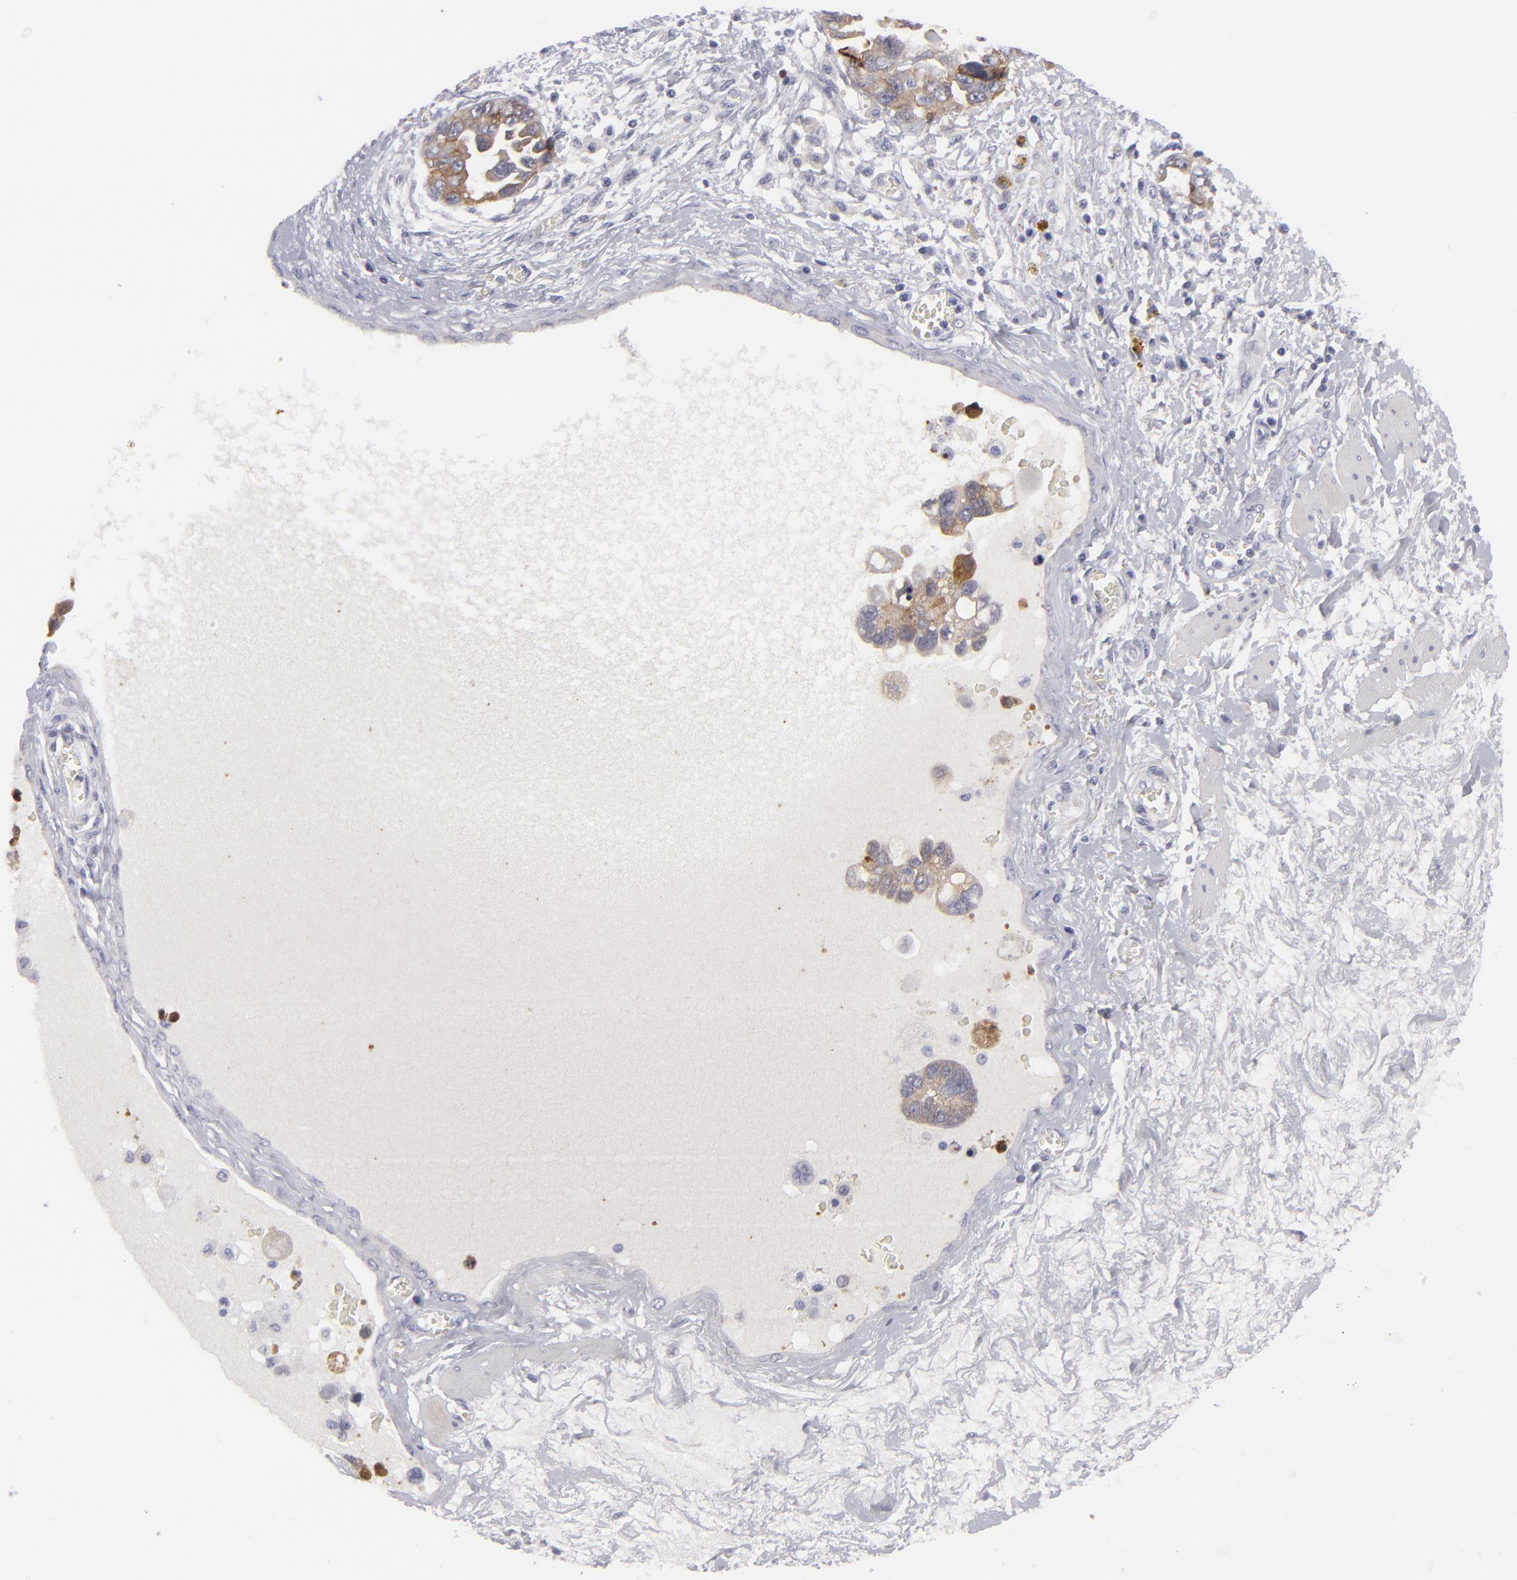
{"staining": {"intensity": "moderate", "quantity": "25%-75%", "location": "cytoplasmic/membranous"}, "tissue": "ovarian cancer", "cell_type": "Tumor cells", "image_type": "cancer", "snomed": [{"axis": "morphology", "description": "Cystadenocarcinoma, serous, NOS"}, {"axis": "topography", "description": "Ovary"}], "caption": "Moderate cytoplasmic/membranous protein positivity is identified in about 25%-75% of tumor cells in ovarian cancer. Using DAB (3,3'-diaminobenzidine) (brown) and hematoxylin (blue) stains, captured at high magnification using brightfield microscopy.", "gene": "JUP", "patient": {"sex": "female", "age": 63}}